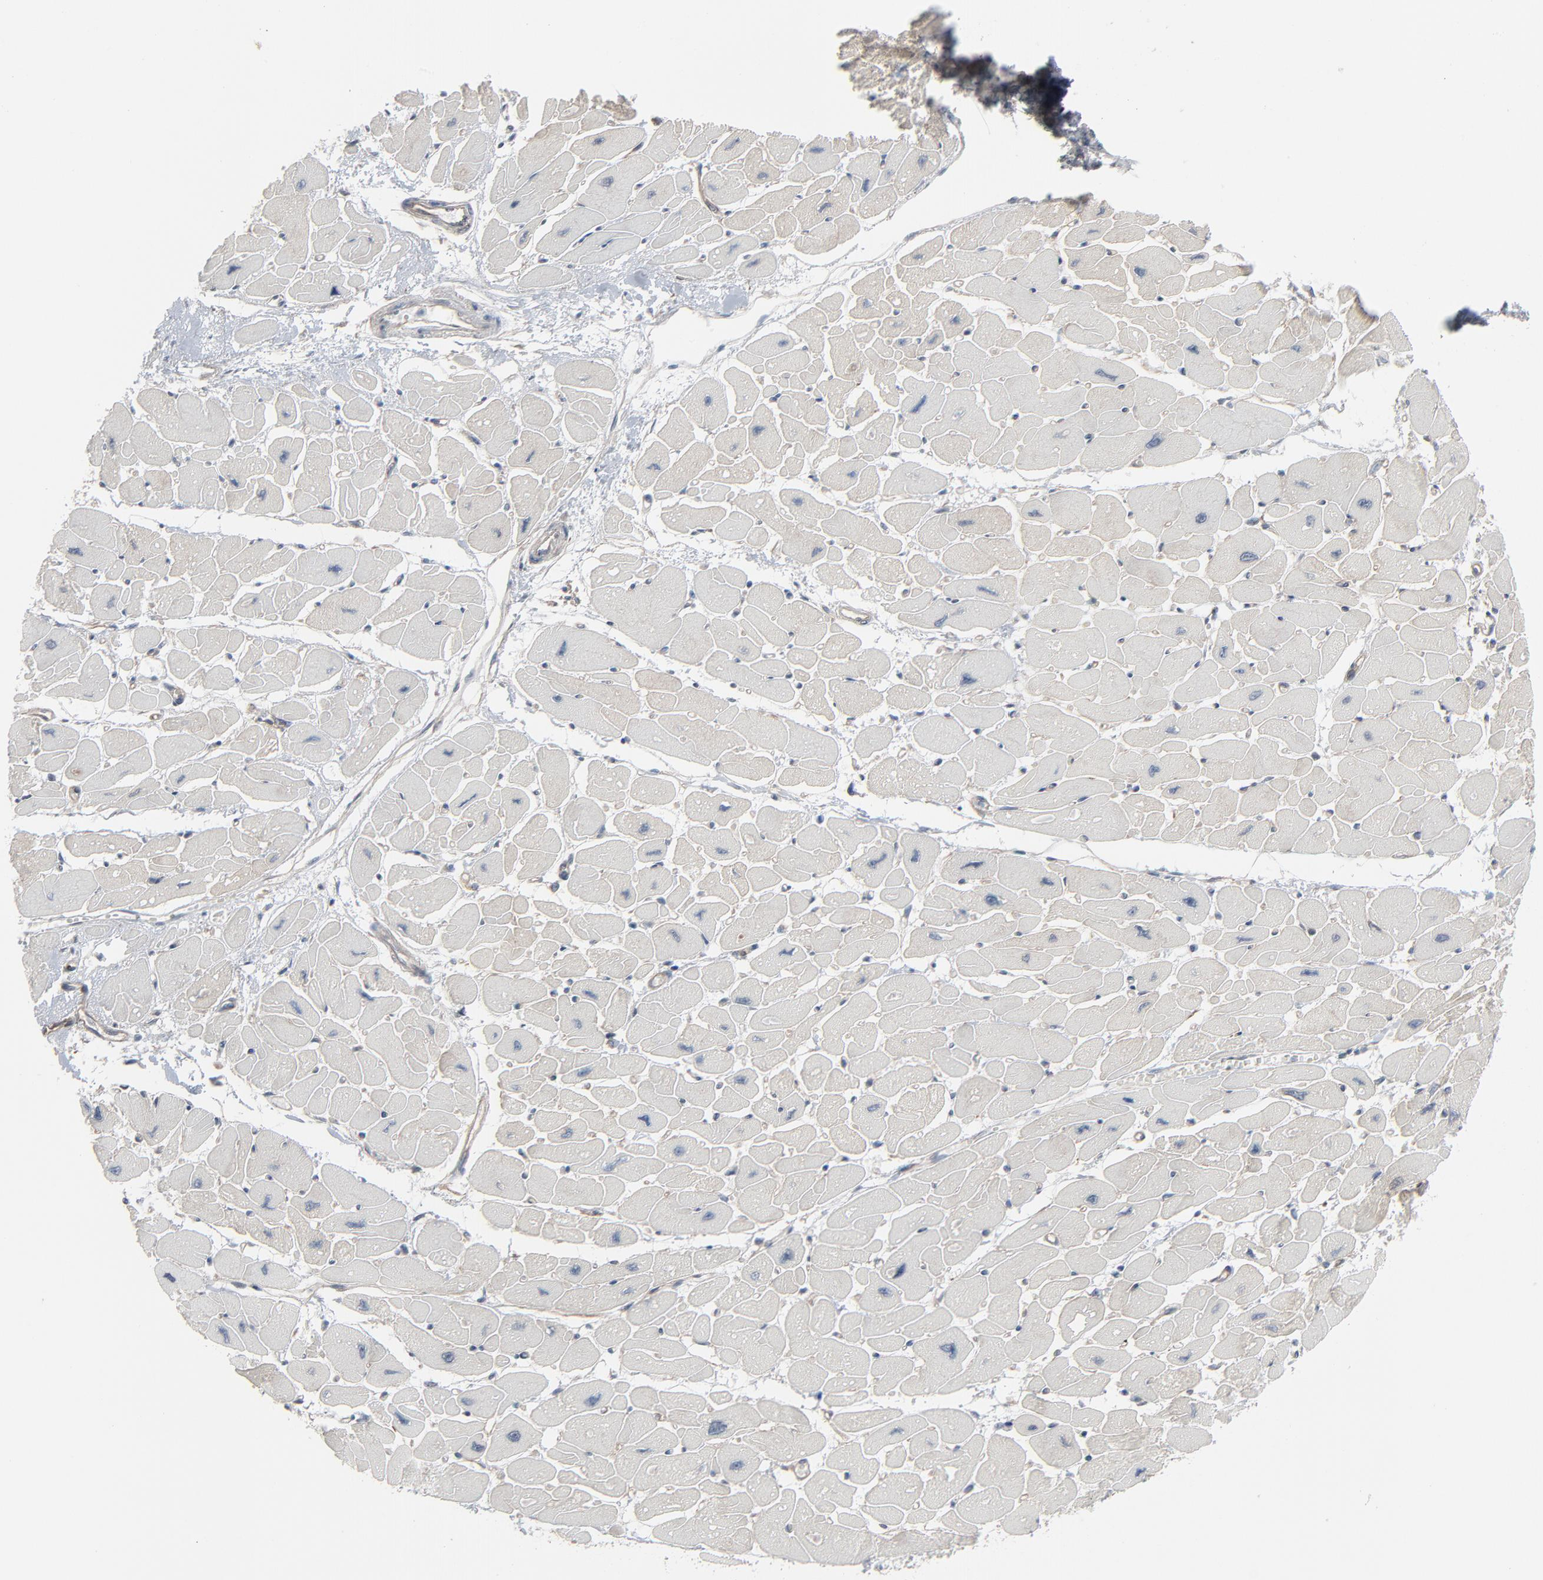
{"staining": {"intensity": "negative", "quantity": "none", "location": "none"}, "tissue": "heart muscle", "cell_type": "Cardiomyocytes", "image_type": "normal", "snomed": [{"axis": "morphology", "description": "Normal tissue, NOS"}, {"axis": "topography", "description": "Heart"}], "caption": "DAB (3,3'-diaminobenzidine) immunohistochemical staining of normal human heart muscle shows no significant staining in cardiomyocytes. The staining is performed using DAB brown chromogen with nuclei counter-stained in using hematoxylin.", "gene": "OPTN", "patient": {"sex": "female", "age": 54}}